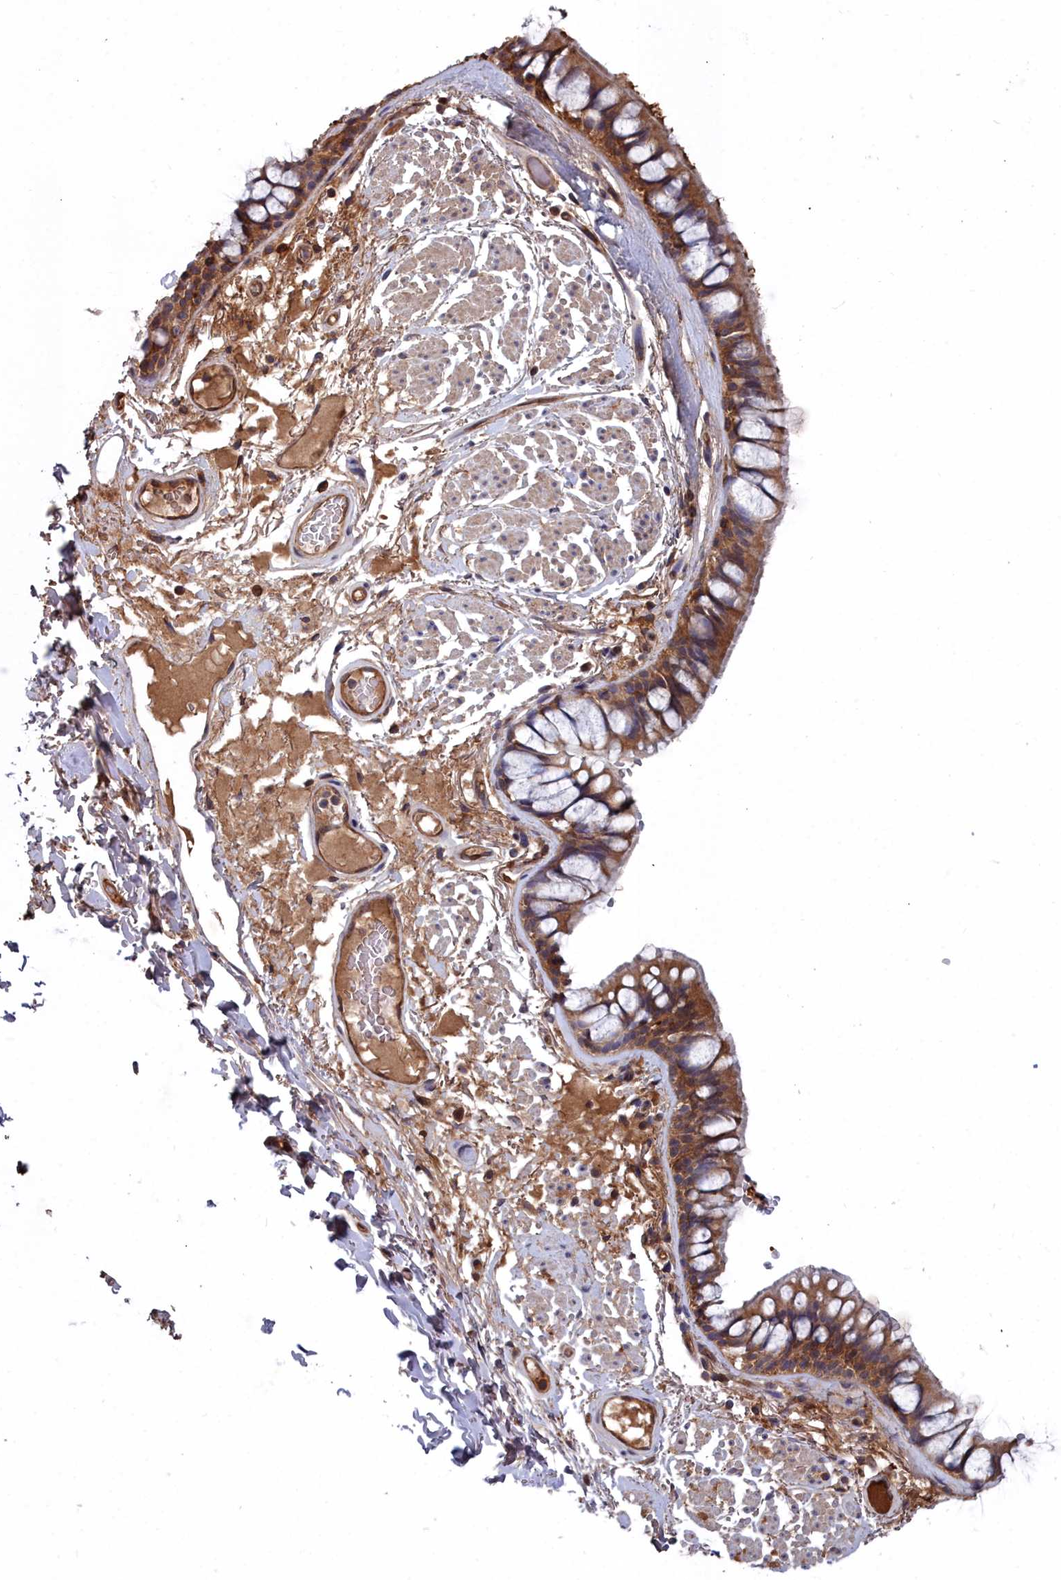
{"staining": {"intensity": "moderate", "quantity": ">75%", "location": "cytoplasmic/membranous"}, "tissue": "bronchus", "cell_type": "Respiratory epithelial cells", "image_type": "normal", "snomed": [{"axis": "morphology", "description": "Normal tissue, NOS"}, {"axis": "topography", "description": "Bronchus"}], "caption": "About >75% of respiratory epithelial cells in normal bronchus demonstrate moderate cytoplasmic/membranous protein staining as visualized by brown immunohistochemical staining.", "gene": "GFRA2", "patient": {"sex": "male", "age": 70}}